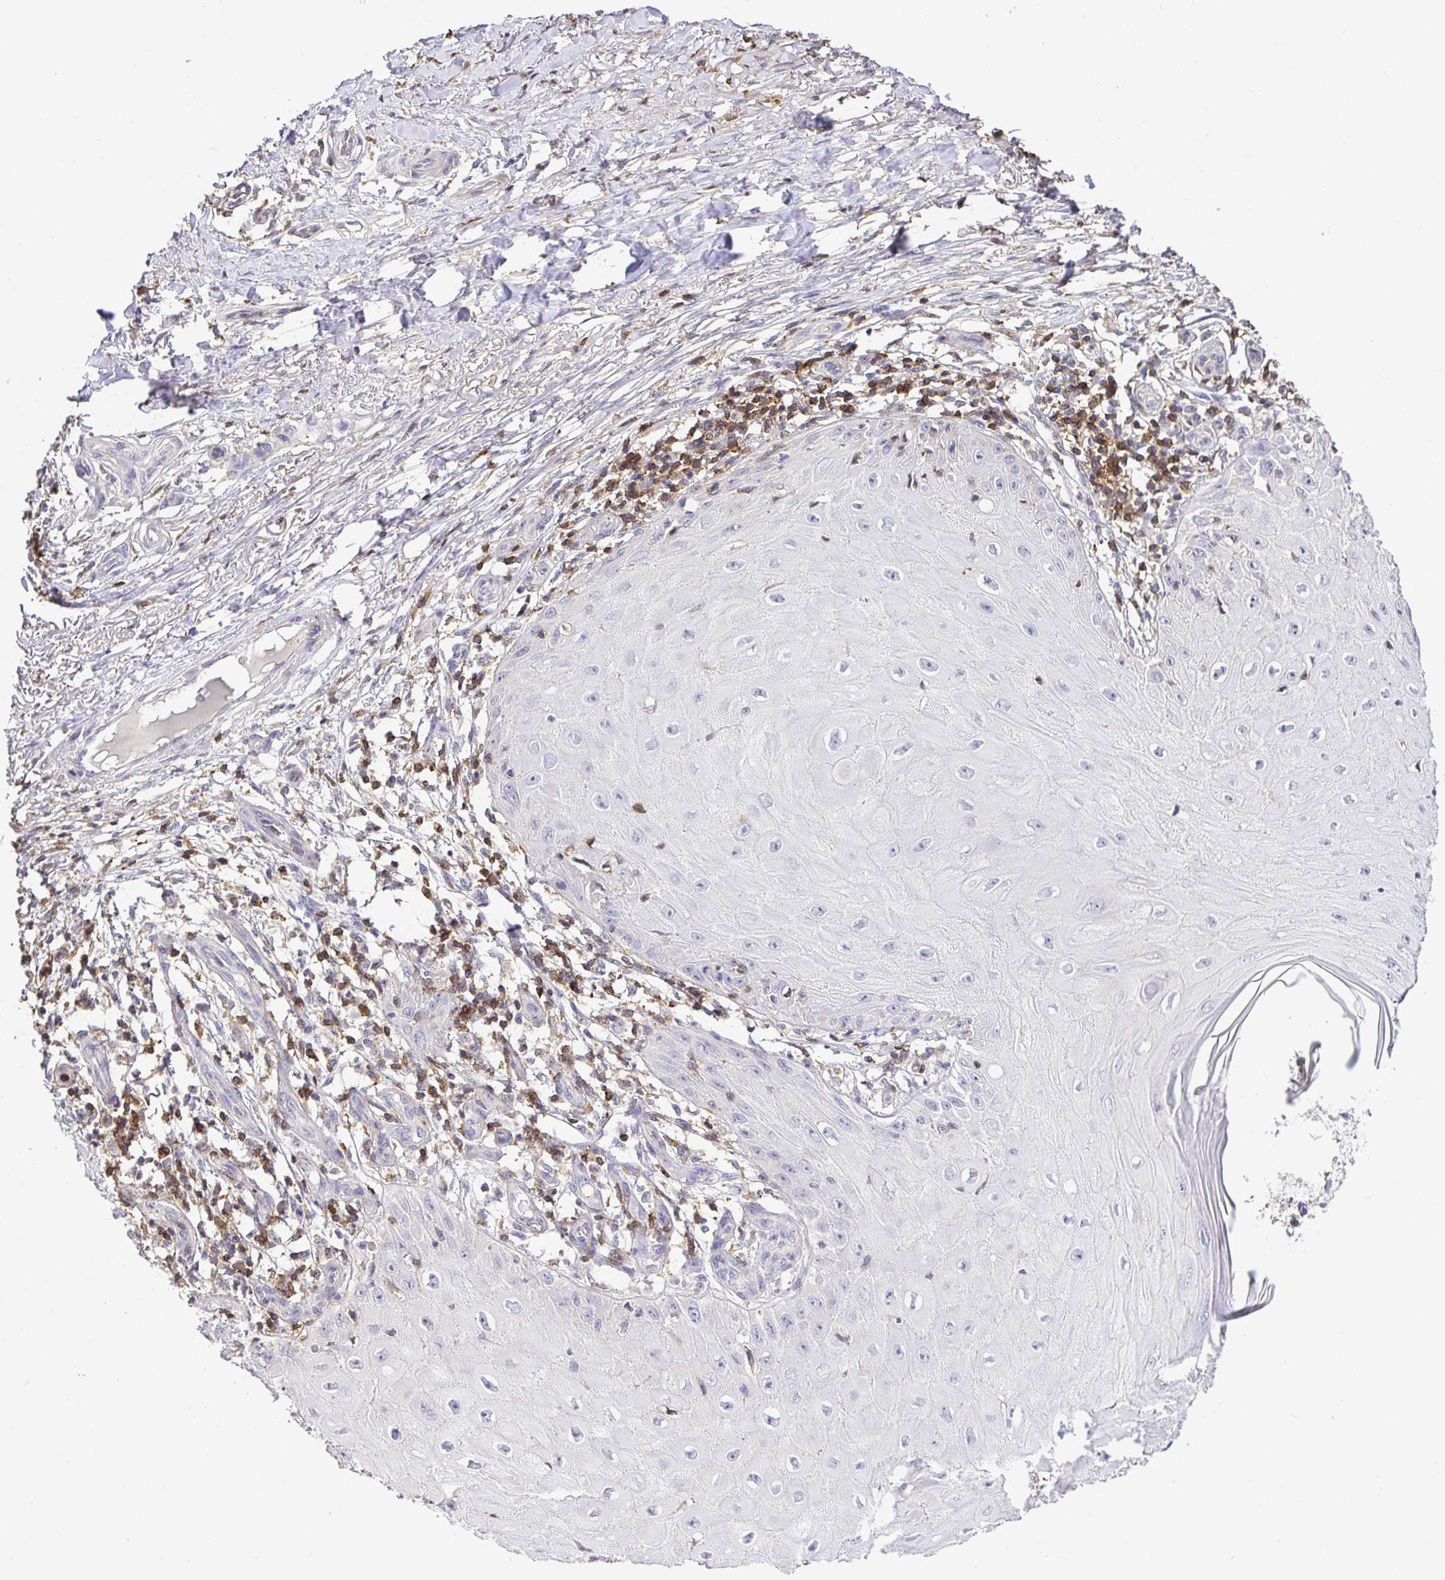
{"staining": {"intensity": "negative", "quantity": "none", "location": "none"}, "tissue": "skin cancer", "cell_type": "Tumor cells", "image_type": "cancer", "snomed": [{"axis": "morphology", "description": "Squamous cell carcinoma, NOS"}, {"axis": "topography", "description": "Skin"}], "caption": "There is no significant expression in tumor cells of skin cancer.", "gene": "SKAP1", "patient": {"sex": "female", "age": 77}}